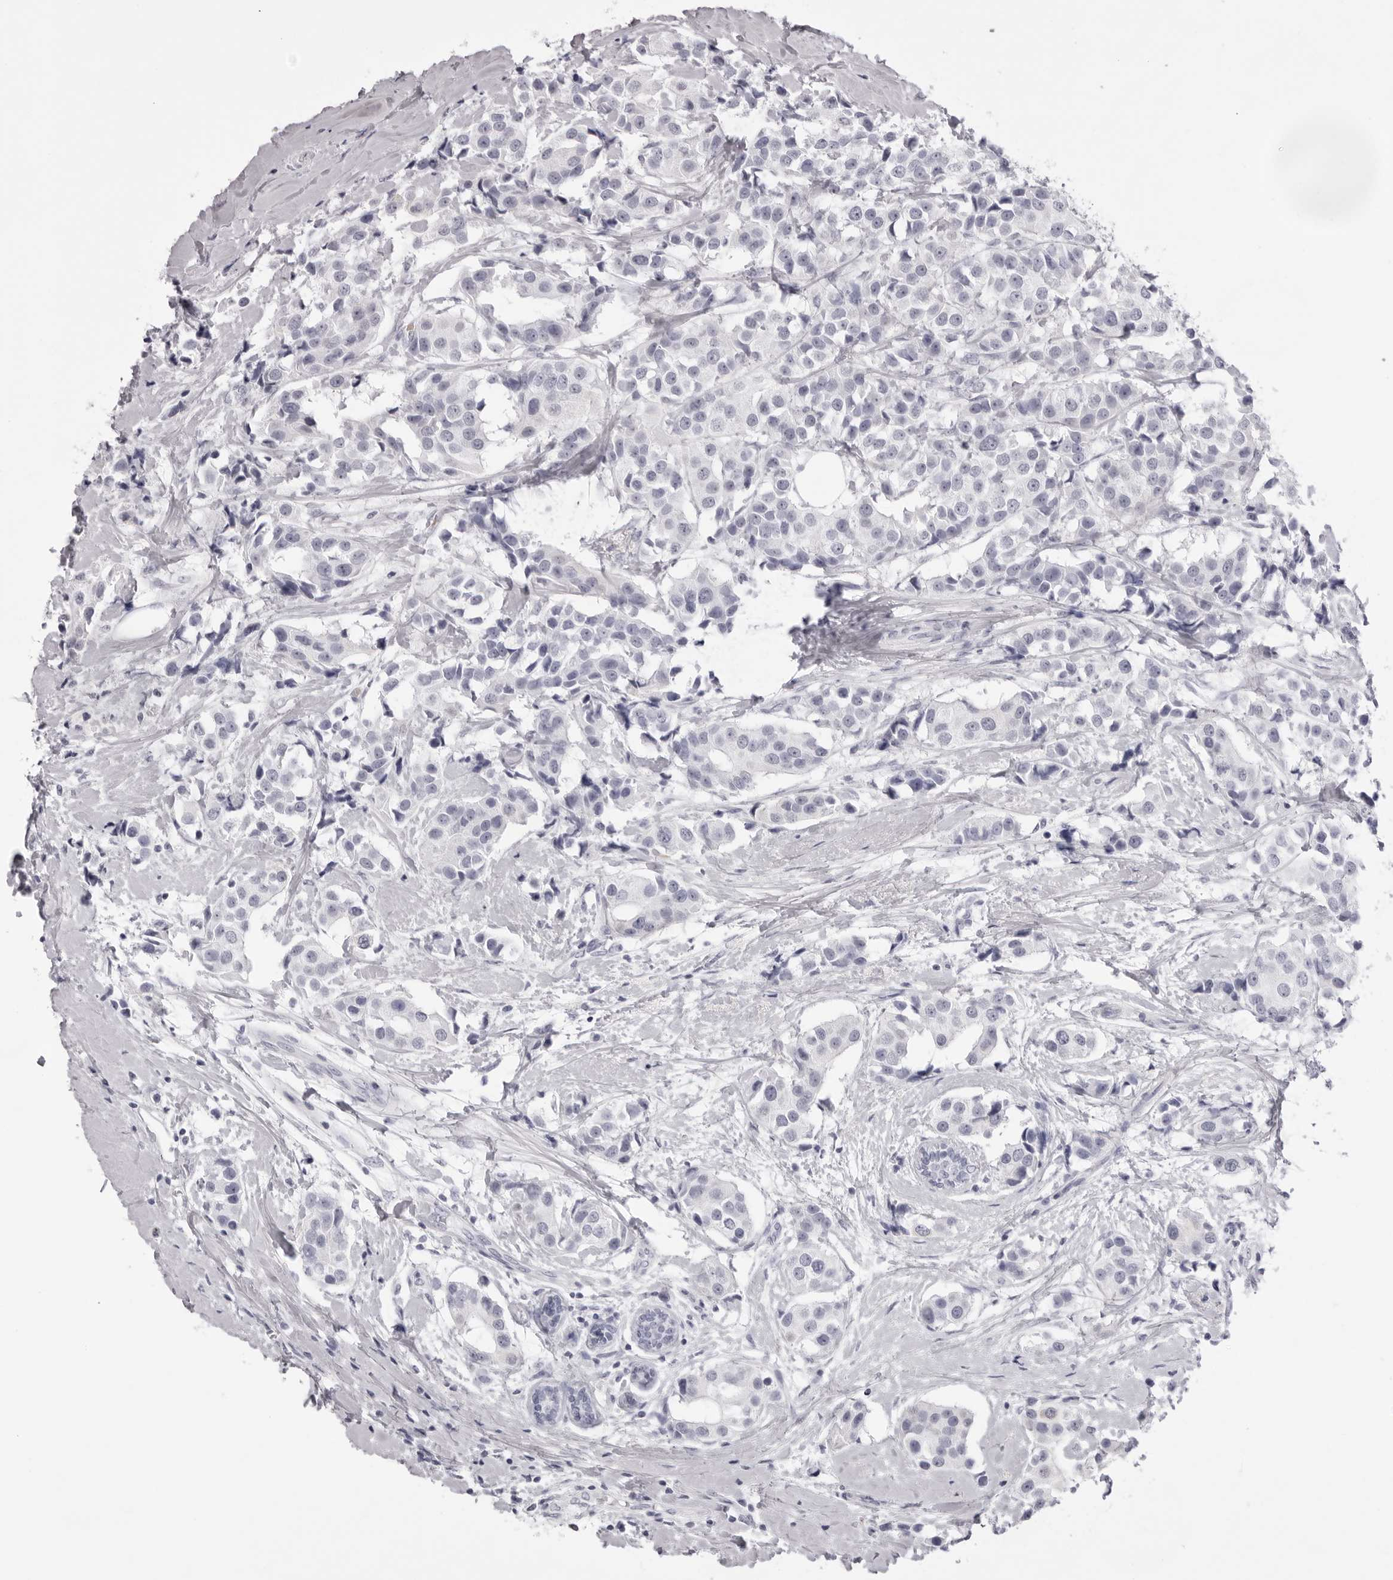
{"staining": {"intensity": "negative", "quantity": "none", "location": "none"}, "tissue": "breast cancer", "cell_type": "Tumor cells", "image_type": "cancer", "snomed": [{"axis": "morphology", "description": "Normal tissue, NOS"}, {"axis": "morphology", "description": "Duct carcinoma"}, {"axis": "topography", "description": "Breast"}], "caption": "Immunohistochemistry (IHC) of breast invasive ductal carcinoma reveals no staining in tumor cells.", "gene": "SPTA1", "patient": {"sex": "female", "age": 39}}